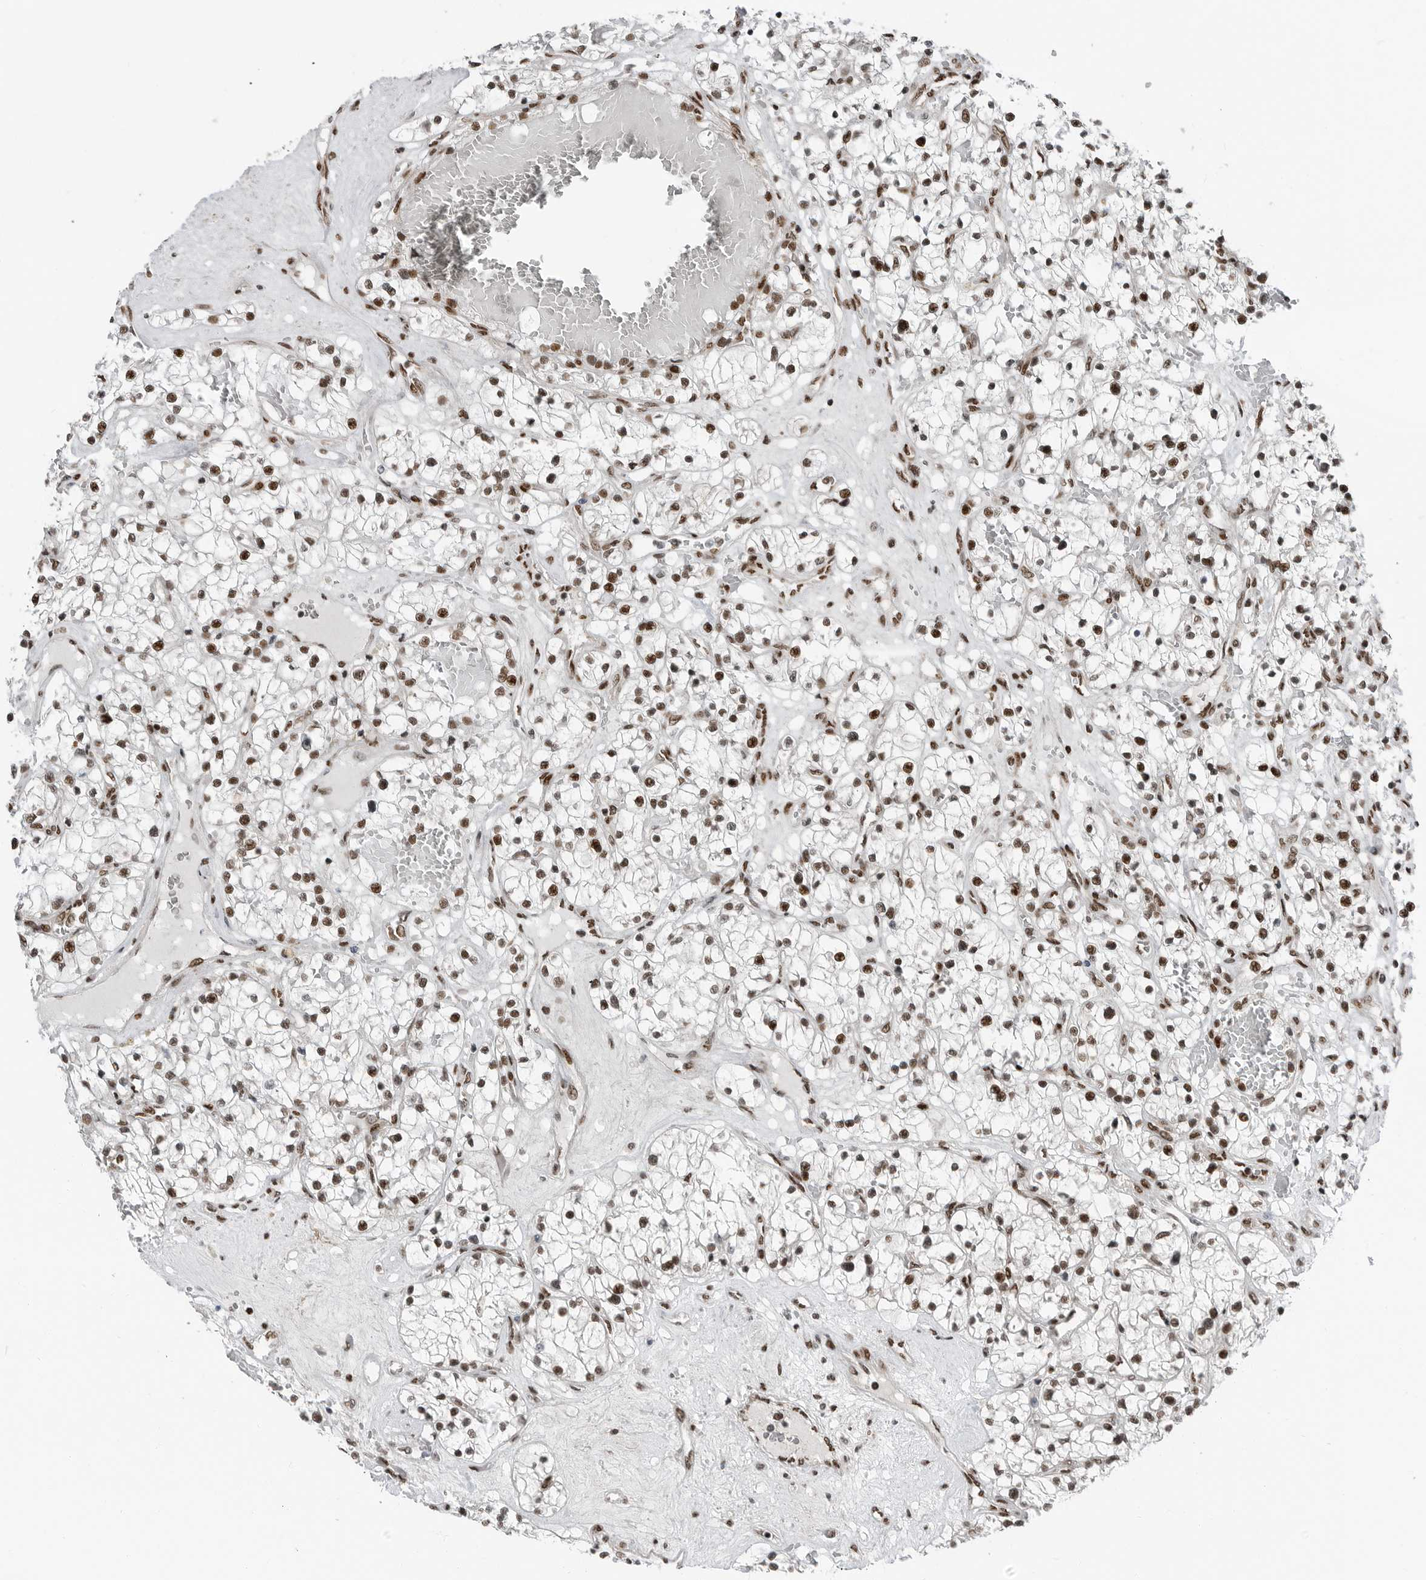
{"staining": {"intensity": "moderate", "quantity": ">75%", "location": "nuclear"}, "tissue": "renal cancer", "cell_type": "Tumor cells", "image_type": "cancer", "snomed": [{"axis": "morphology", "description": "Normal tissue, NOS"}, {"axis": "morphology", "description": "Adenocarcinoma, NOS"}, {"axis": "topography", "description": "Kidney"}], "caption": "Human adenocarcinoma (renal) stained for a protein (brown) reveals moderate nuclear positive staining in approximately >75% of tumor cells.", "gene": "BLZF1", "patient": {"sex": "male", "age": 68}}